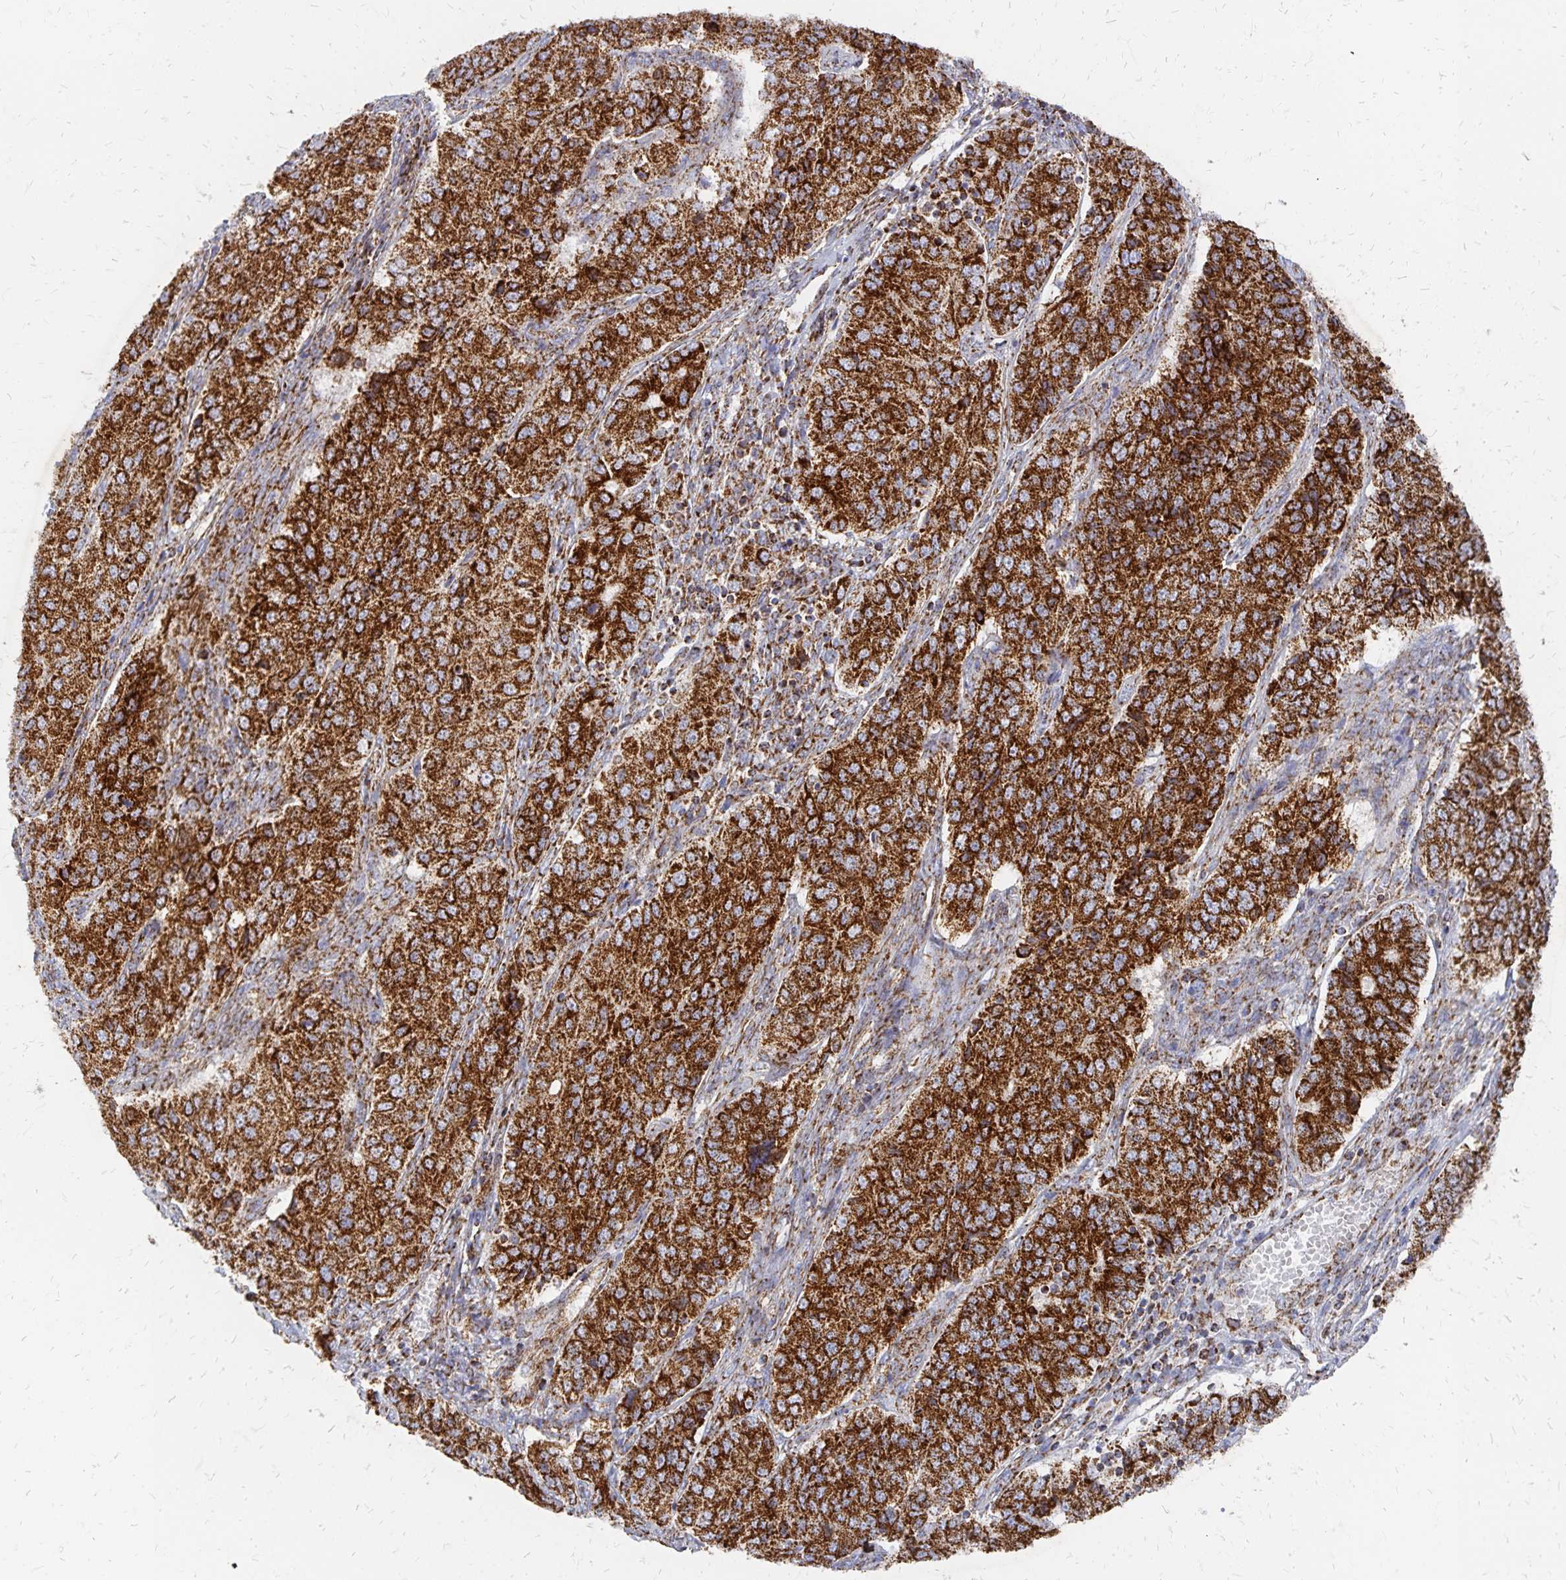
{"staining": {"intensity": "strong", "quantity": ">75%", "location": "cytoplasmic/membranous"}, "tissue": "ovarian cancer", "cell_type": "Tumor cells", "image_type": "cancer", "snomed": [{"axis": "morphology", "description": "Carcinoma, endometroid"}, {"axis": "topography", "description": "Ovary"}], "caption": "Immunohistochemistry (IHC) staining of ovarian endometroid carcinoma, which shows high levels of strong cytoplasmic/membranous positivity in approximately >75% of tumor cells indicating strong cytoplasmic/membranous protein positivity. The staining was performed using DAB (3,3'-diaminobenzidine) (brown) for protein detection and nuclei were counterstained in hematoxylin (blue).", "gene": "STOML2", "patient": {"sex": "female", "age": 51}}